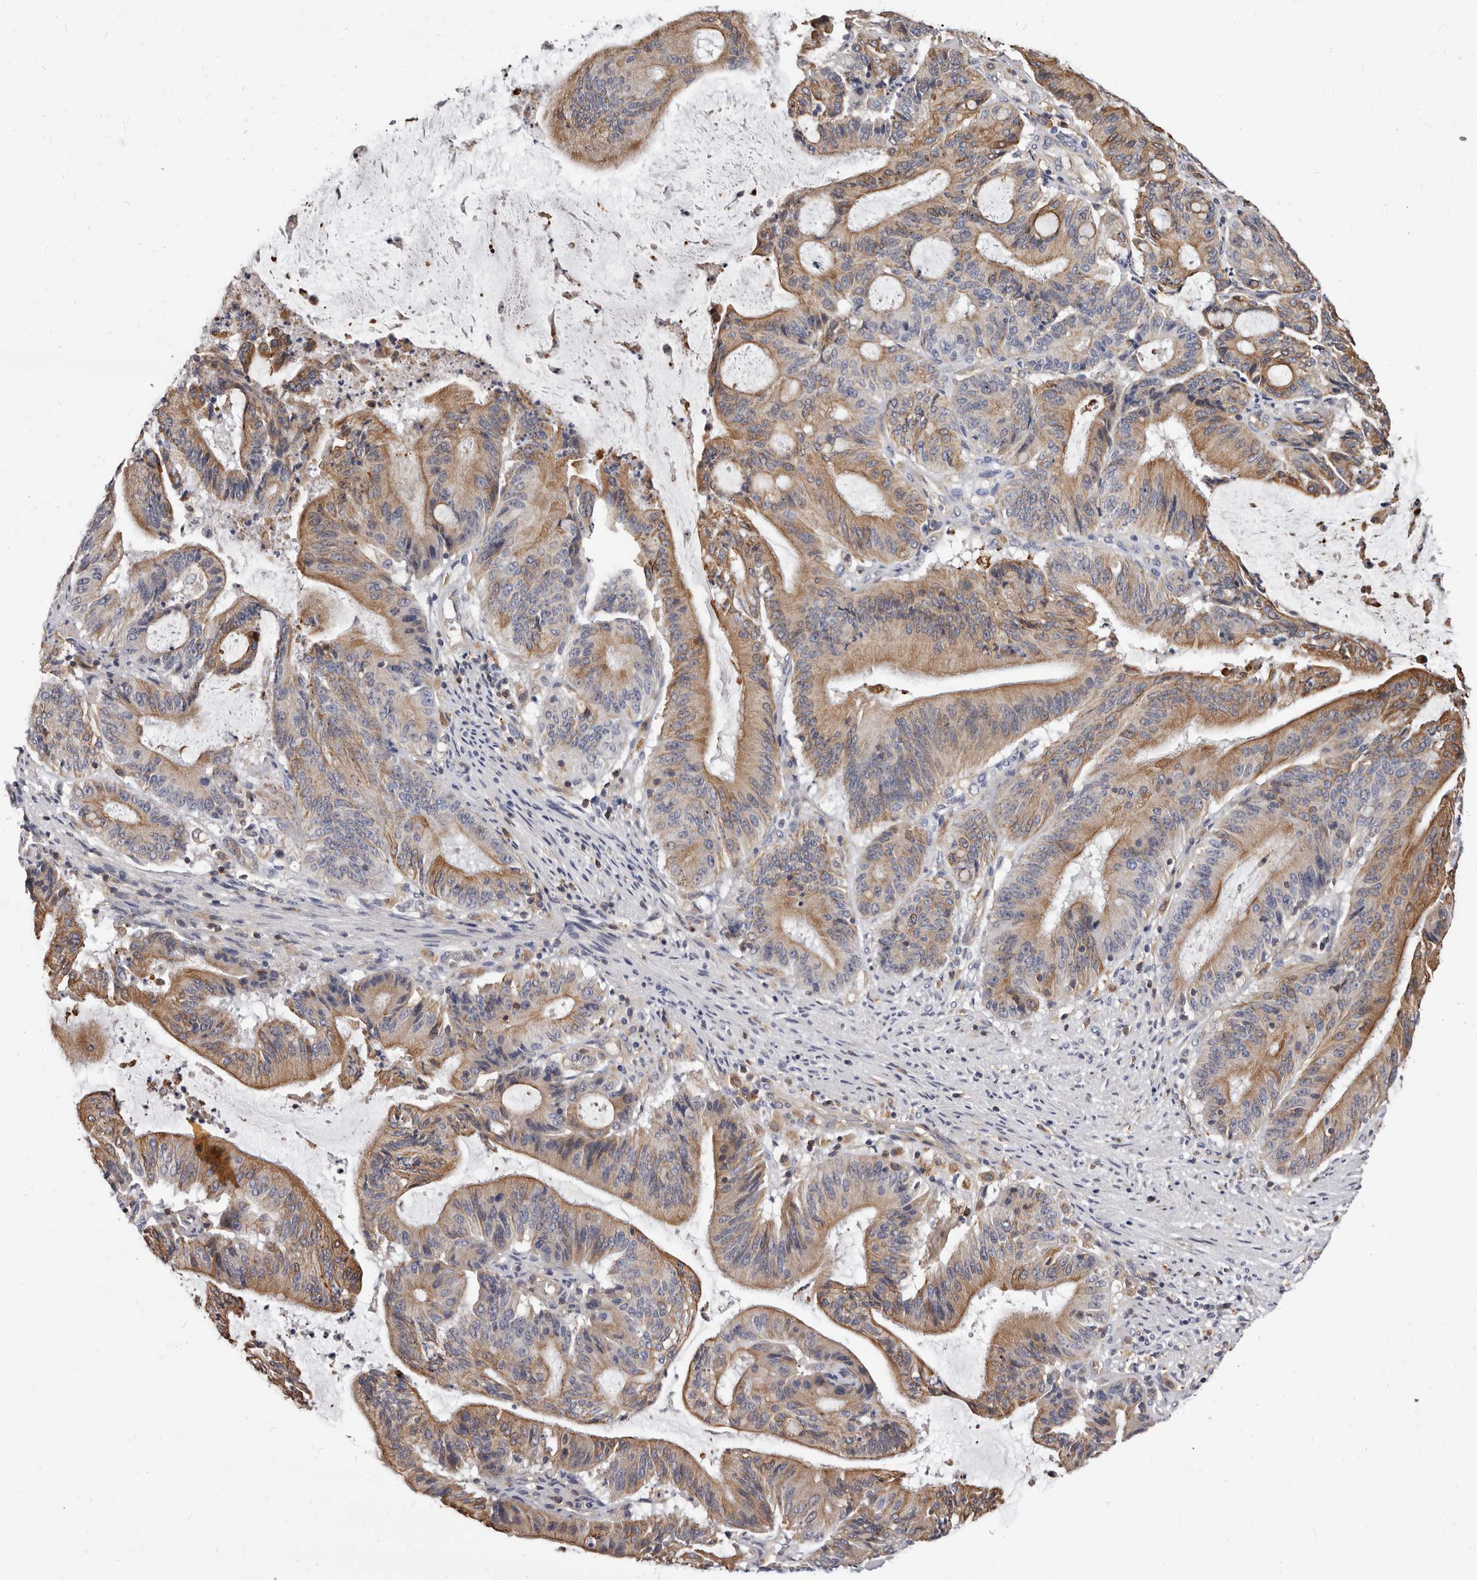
{"staining": {"intensity": "moderate", "quantity": ">75%", "location": "cytoplasmic/membranous"}, "tissue": "liver cancer", "cell_type": "Tumor cells", "image_type": "cancer", "snomed": [{"axis": "morphology", "description": "Normal tissue, NOS"}, {"axis": "morphology", "description": "Cholangiocarcinoma"}, {"axis": "topography", "description": "Liver"}, {"axis": "topography", "description": "Peripheral nerve tissue"}], "caption": "Immunohistochemical staining of liver cancer shows moderate cytoplasmic/membranous protein expression in about >75% of tumor cells.", "gene": "NIBAN1", "patient": {"sex": "female", "age": 73}}